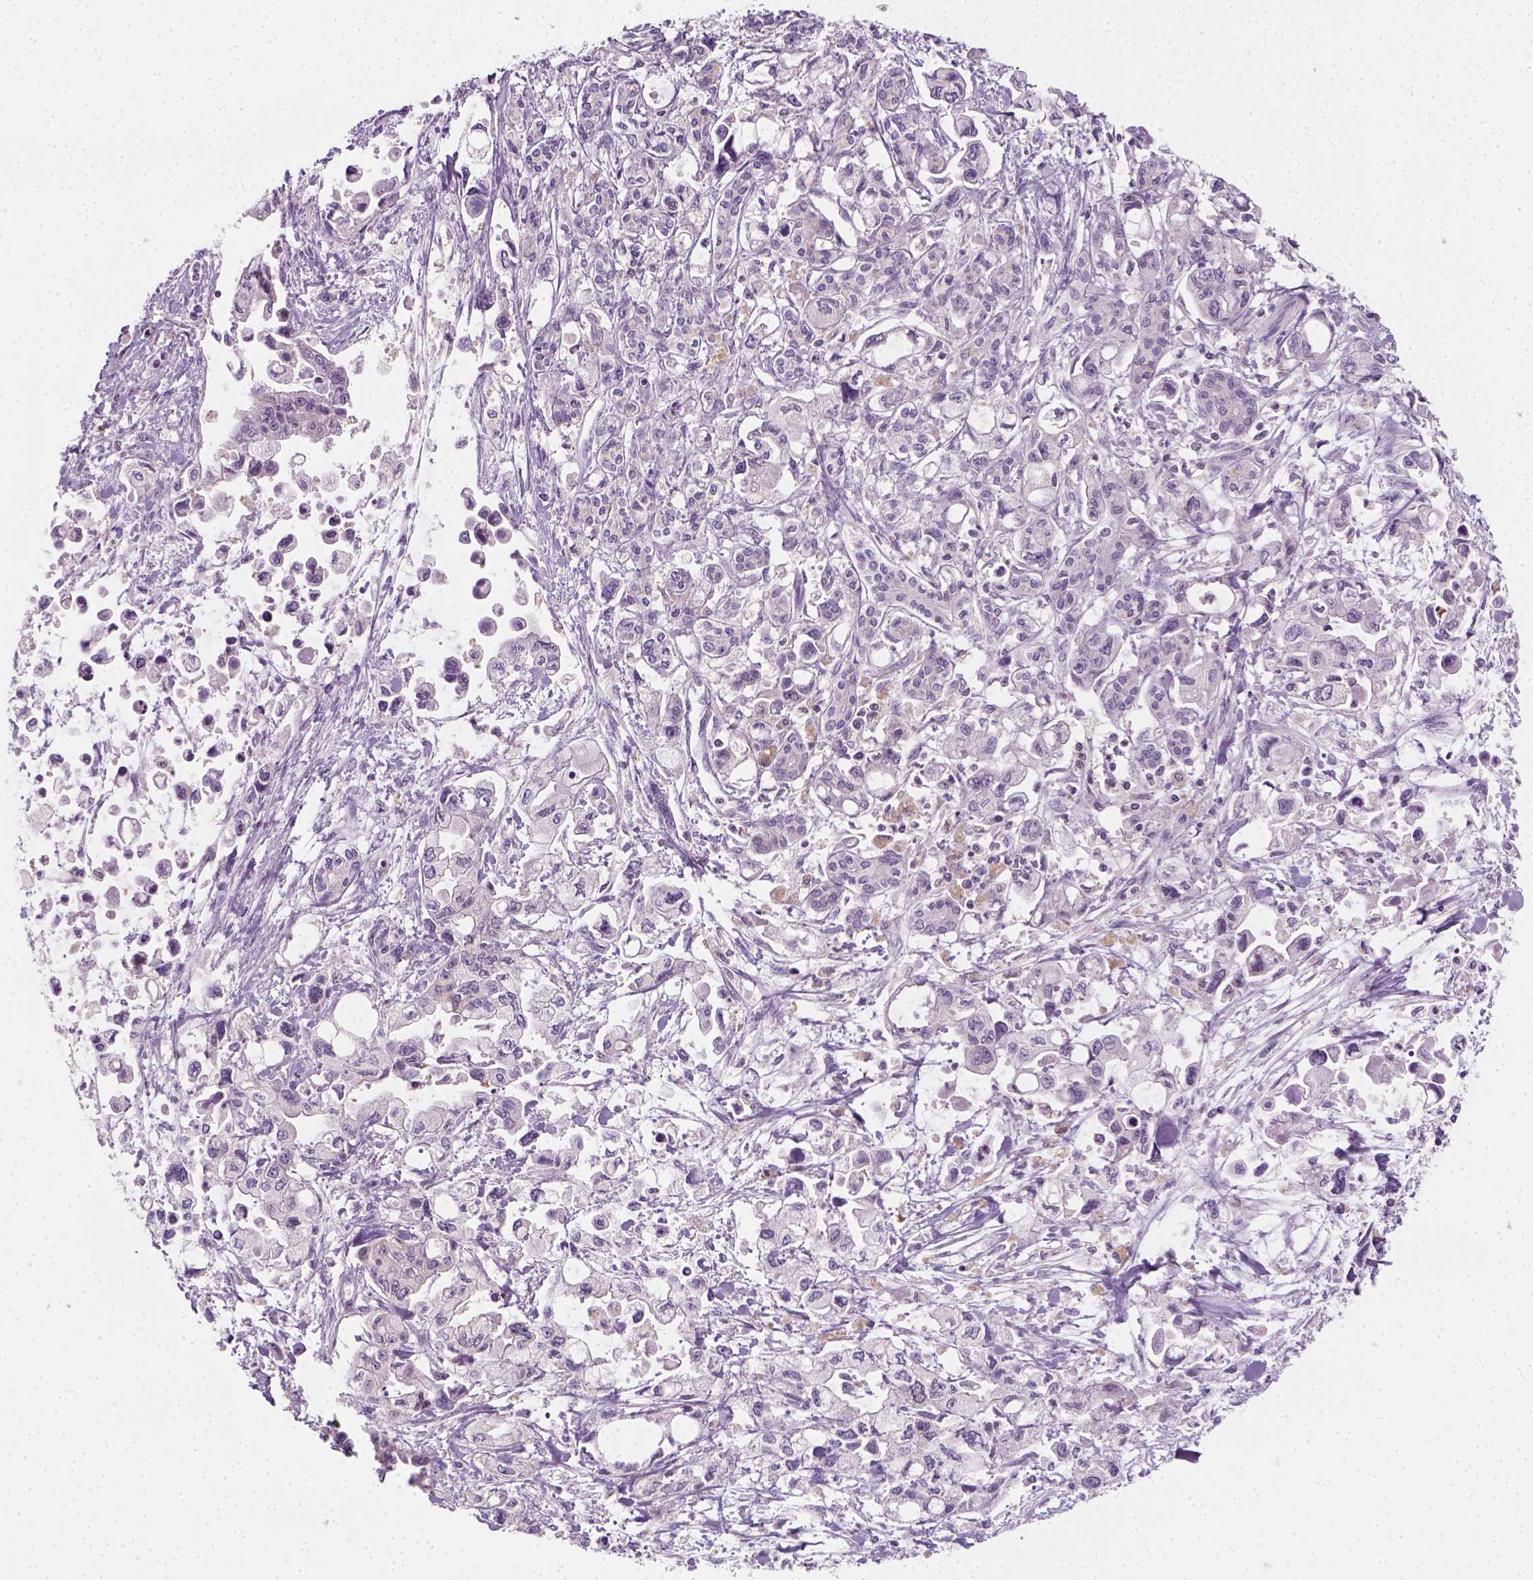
{"staining": {"intensity": "negative", "quantity": "none", "location": "none"}, "tissue": "pancreatic cancer", "cell_type": "Tumor cells", "image_type": "cancer", "snomed": [{"axis": "morphology", "description": "Adenocarcinoma, NOS"}, {"axis": "topography", "description": "Pancreas"}], "caption": "Immunohistochemistry (IHC) histopathology image of human pancreatic cancer stained for a protein (brown), which demonstrates no staining in tumor cells.", "gene": "EPHB1", "patient": {"sex": "female", "age": 61}}